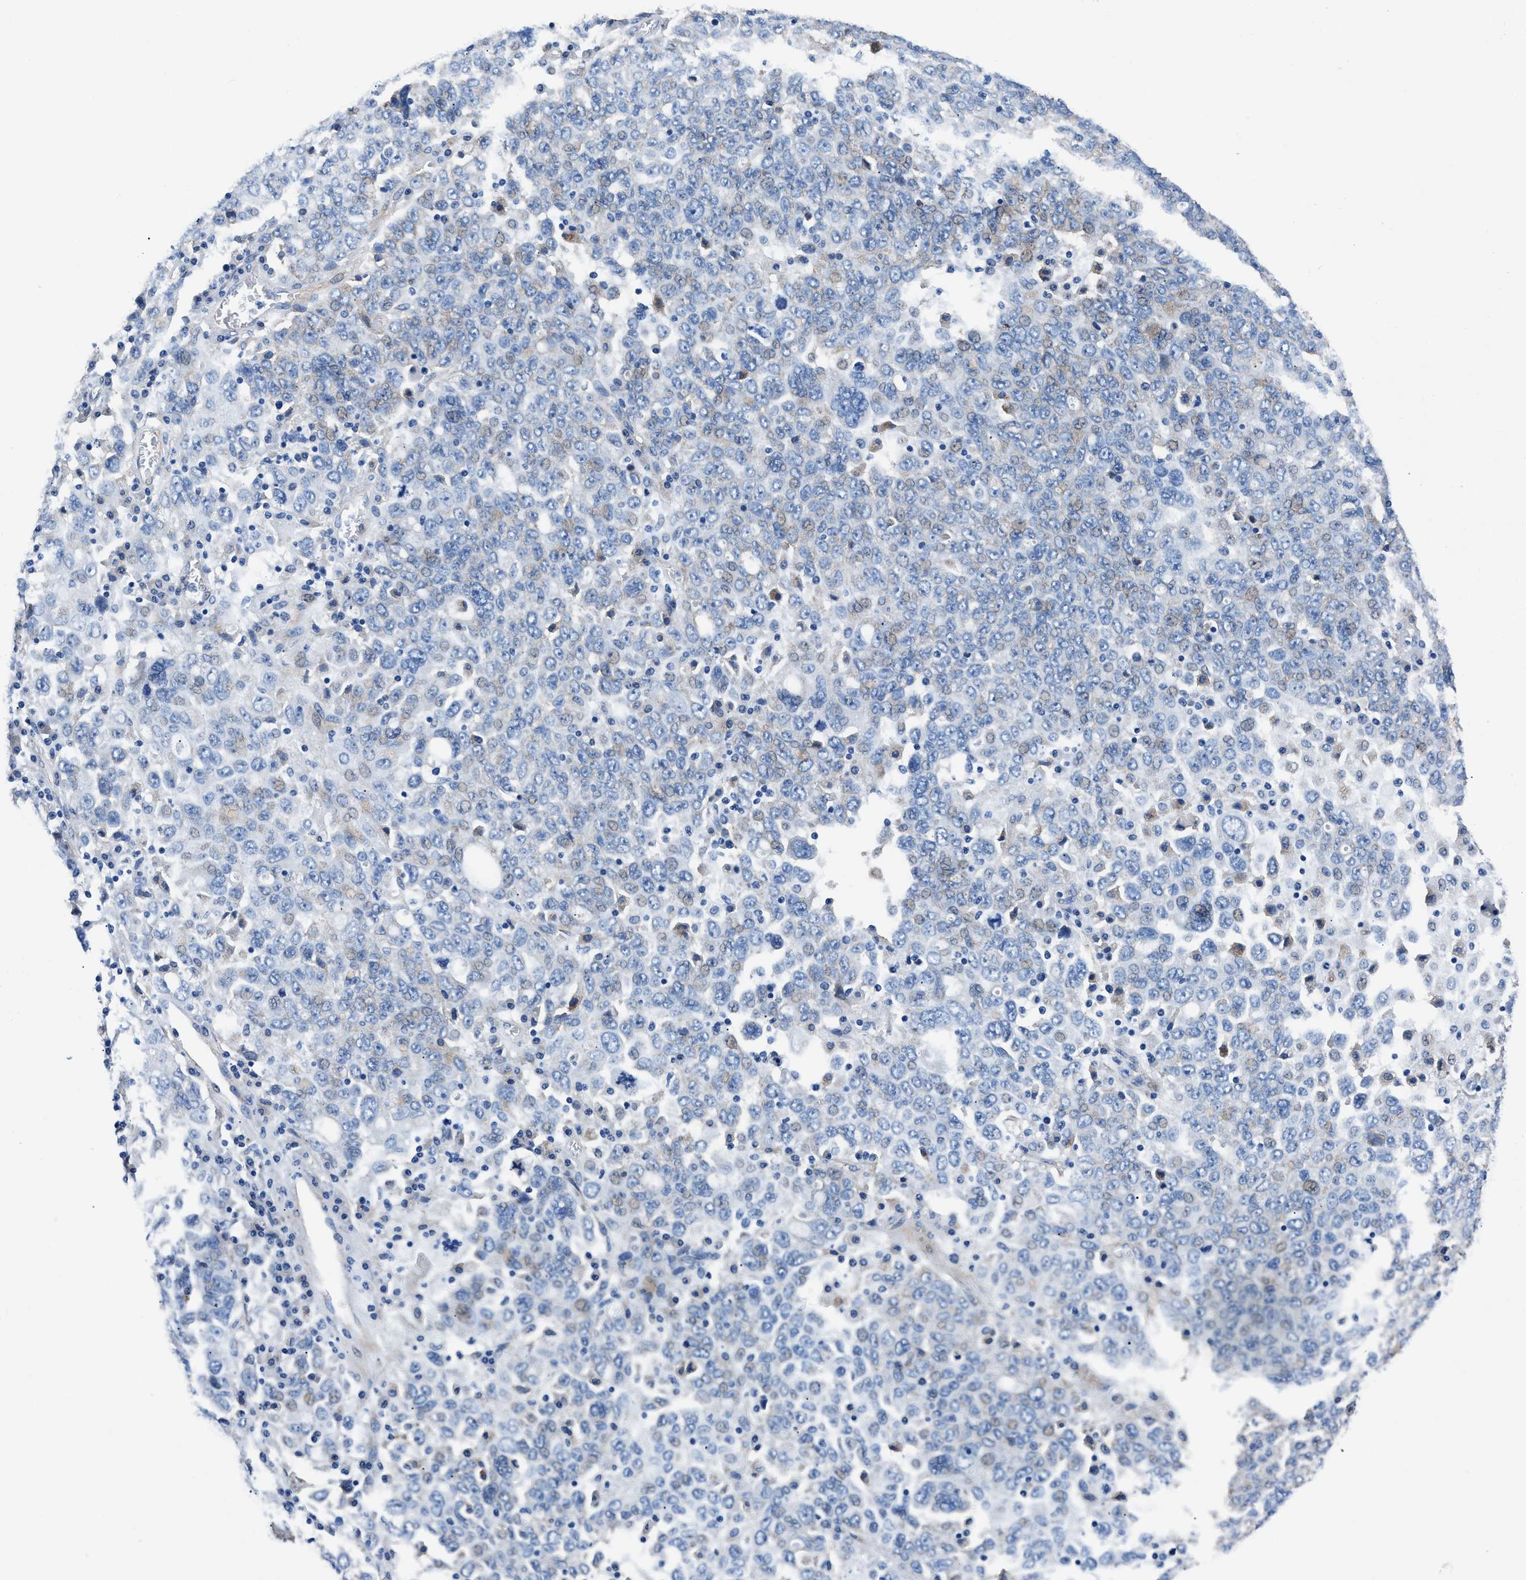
{"staining": {"intensity": "negative", "quantity": "none", "location": "none"}, "tissue": "ovarian cancer", "cell_type": "Tumor cells", "image_type": "cancer", "snomed": [{"axis": "morphology", "description": "Carcinoma, endometroid"}, {"axis": "topography", "description": "Ovary"}], "caption": "There is no significant staining in tumor cells of ovarian cancer.", "gene": "DAG1", "patient": {"sex": "female", "age": 62}}